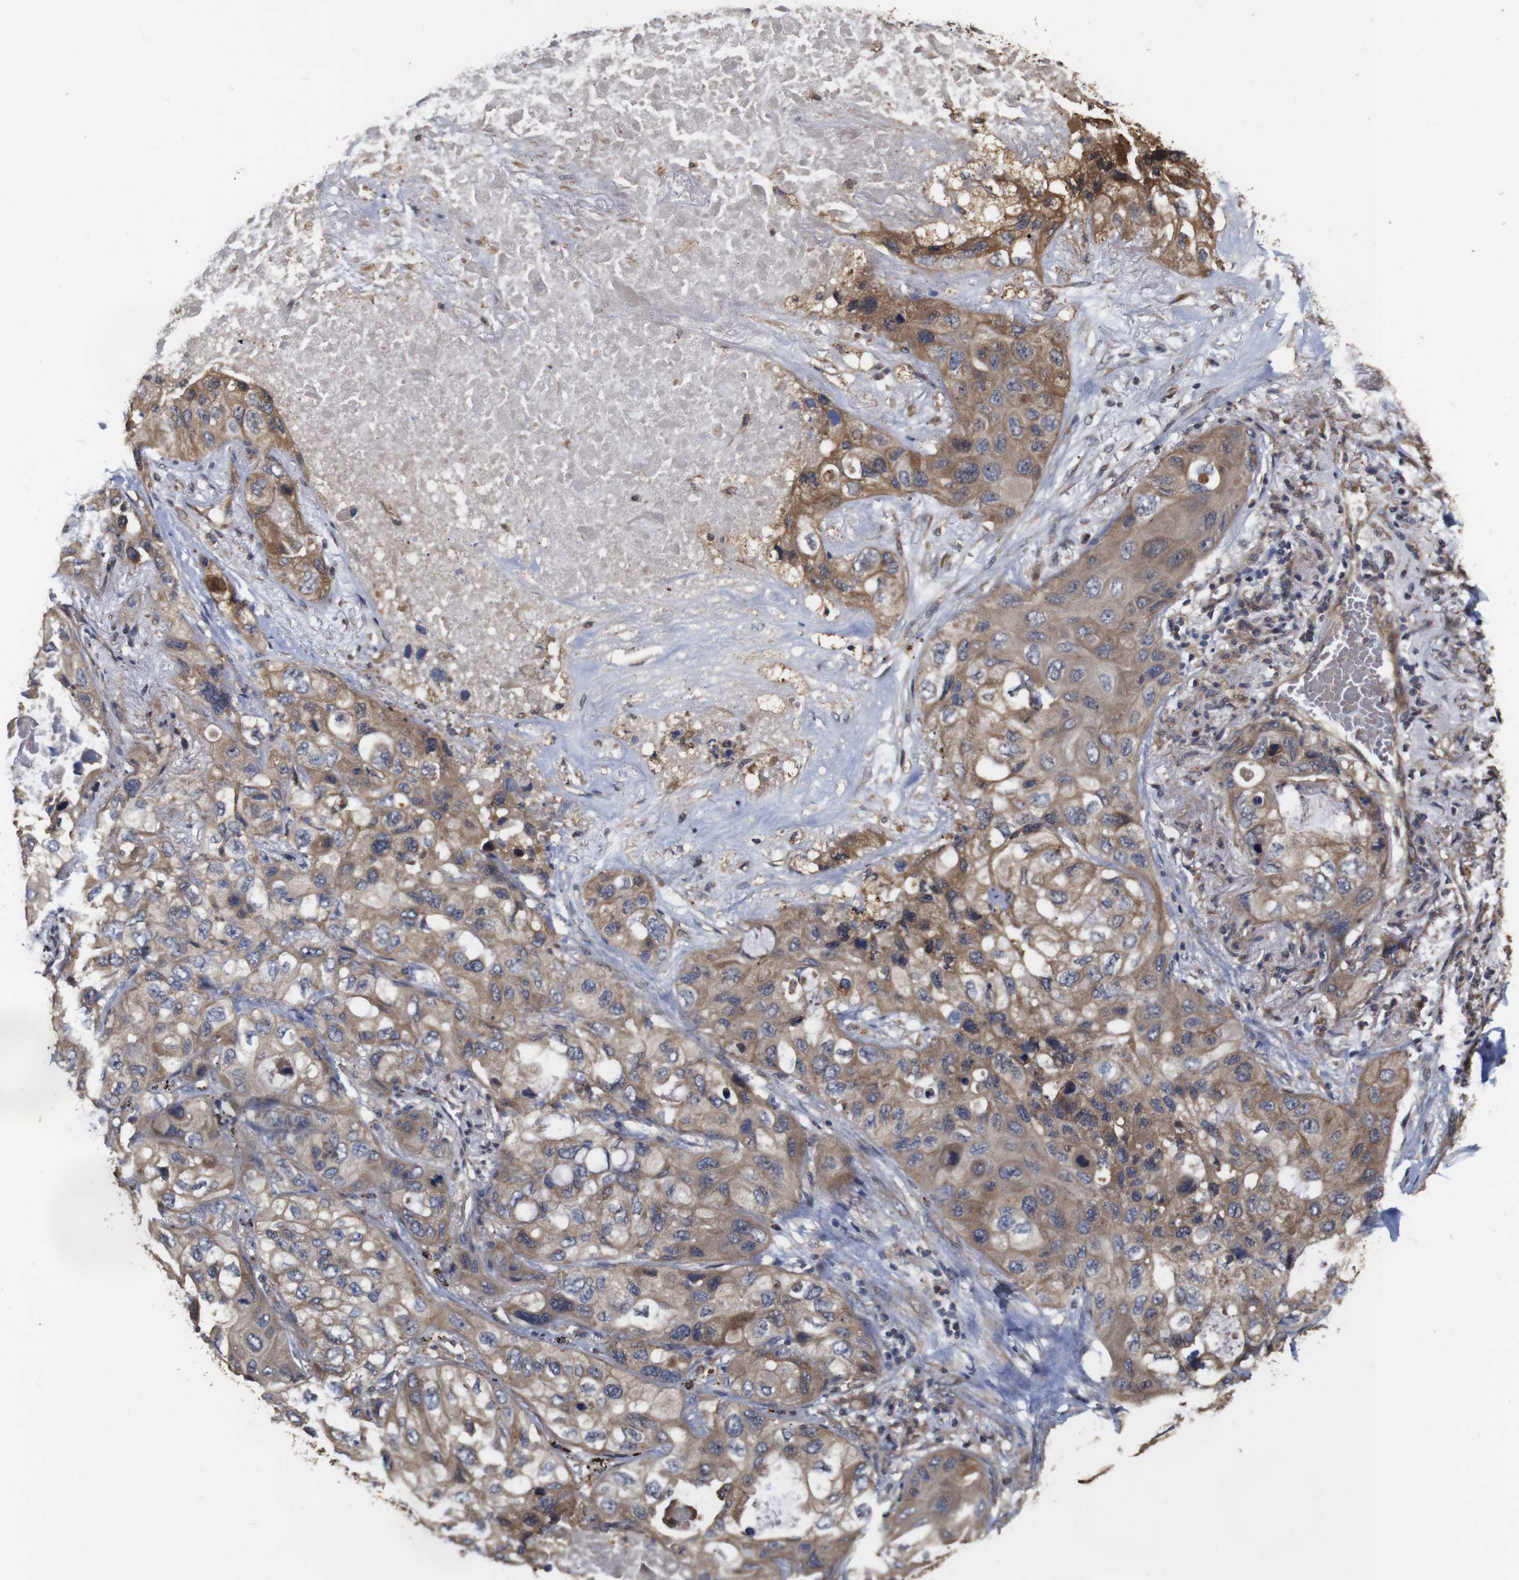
{"staining": {"intensity": "moderate", "quantity": ">75%", "location": "cytoplasmic/membranous"}, "tissue": "lung cancer", "cell_type": "Tumor cells", "image_type": "cancer", "snomed": [{"axis": "morphology", "description": "Squamous cell carcinoma, NOS"}, {"axis": "topography", "description": "Lung"}], "caption": "There is medium levels of moderate cytoplasmic/membranous staining in tumor cells of squamous cell carcinoma (lung), as demonstrated by immunohistochemical staining (brown color).", "gene": "PTPN14", "patient": {"sex": "female", "age": 73}}